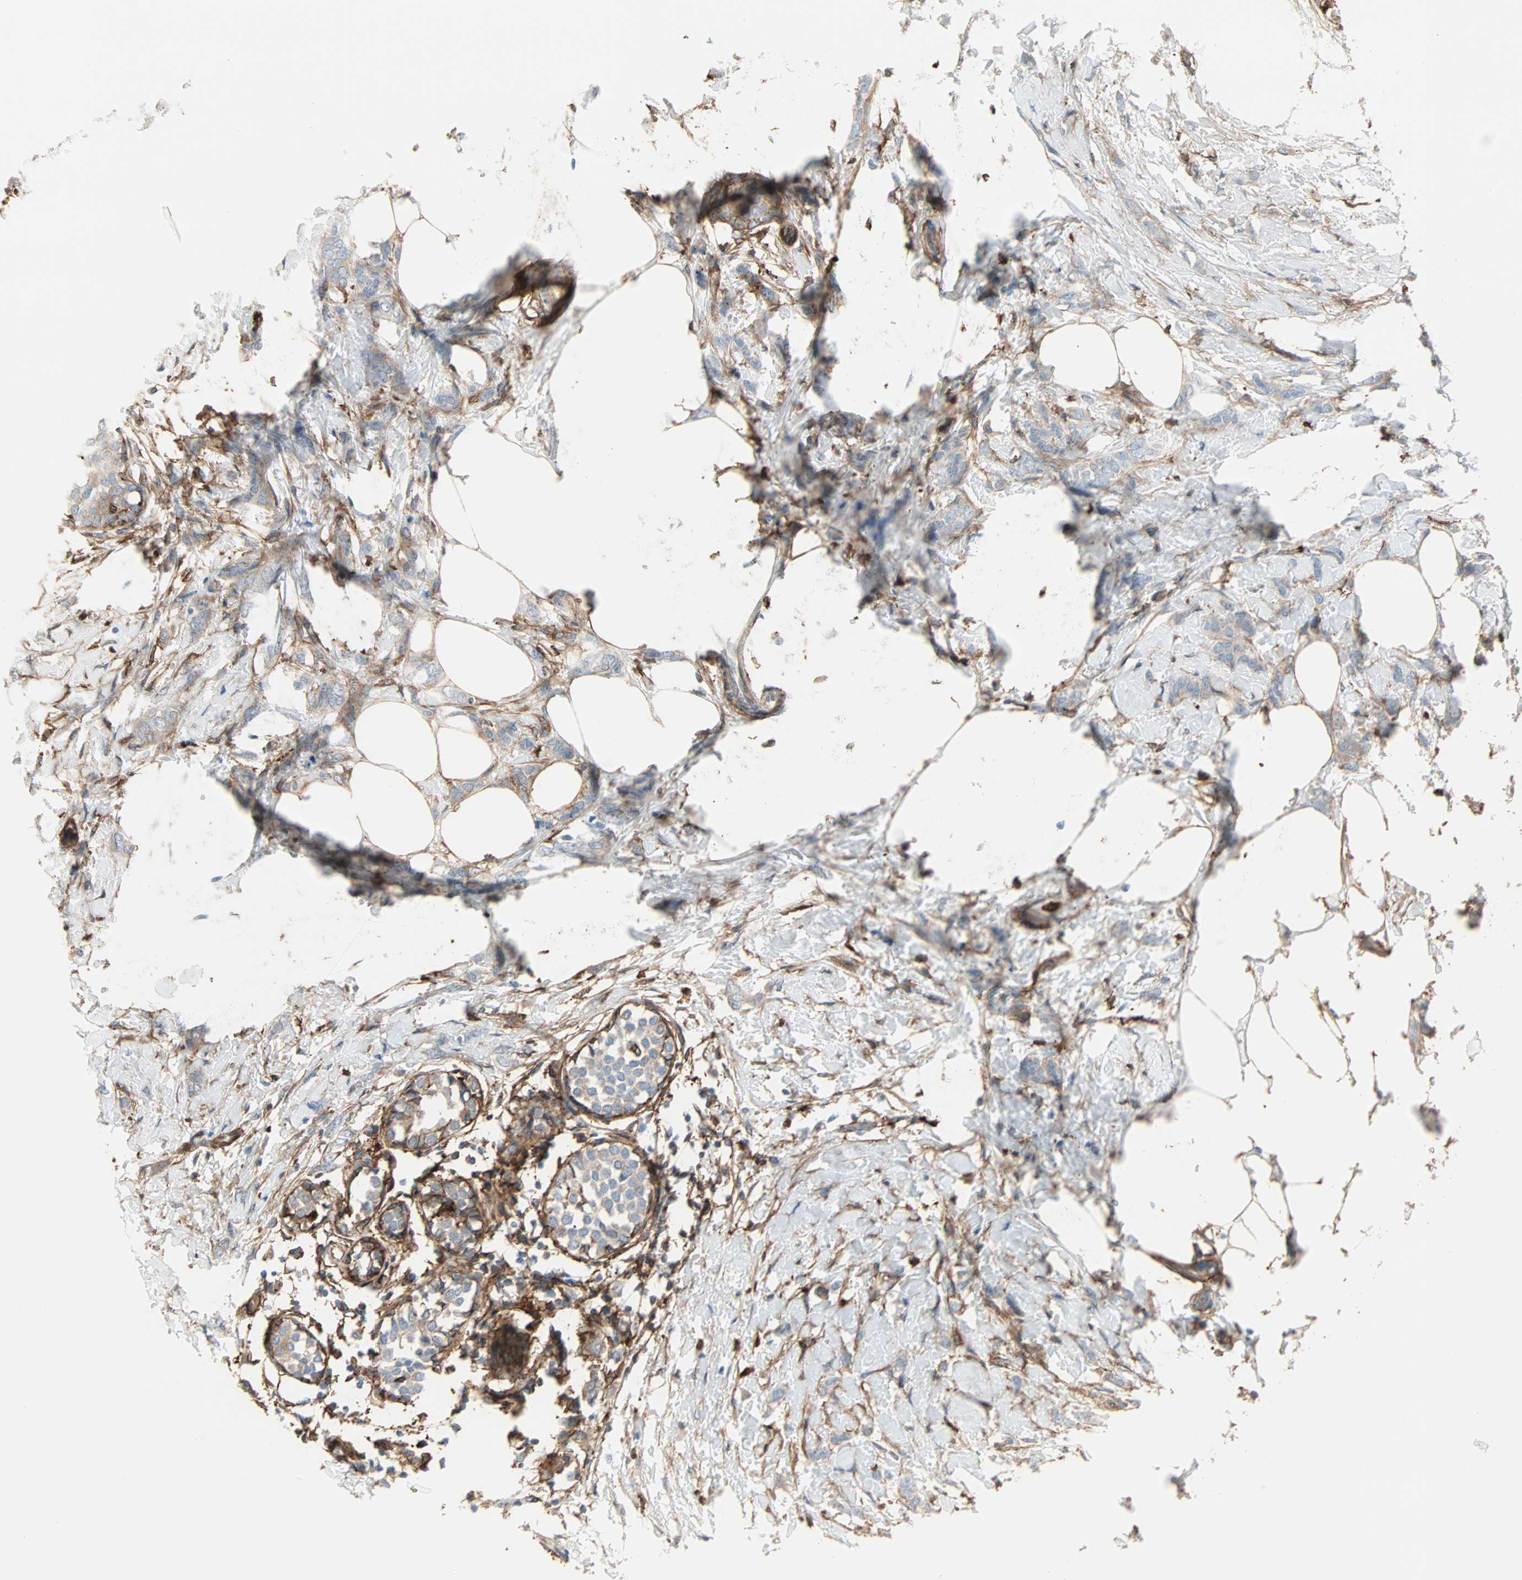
{"staining": {"intensity": "moderate", "quantity": "25%-75%", "location": "none"}, "tissue": "breast cancer", "cell_type": "Tumor cells", "image_type": "cancer", "snomed": [{"axis": "morphology", "description": "Lobular carcinoma, in situ"}, {"axis": "morphology", "description": "Lobular carcinoma"}, {"axis": "topography", "description": "Breast"}], "caption": "Breast cancer (lobular carcinoma in situ) was stained to show a protein in brown. There is medium levels of moderate None staining in about 25%-75% of tumor cells.", "gene": "EPB41L2", "patient": {"sex": "female", "age": 41}}